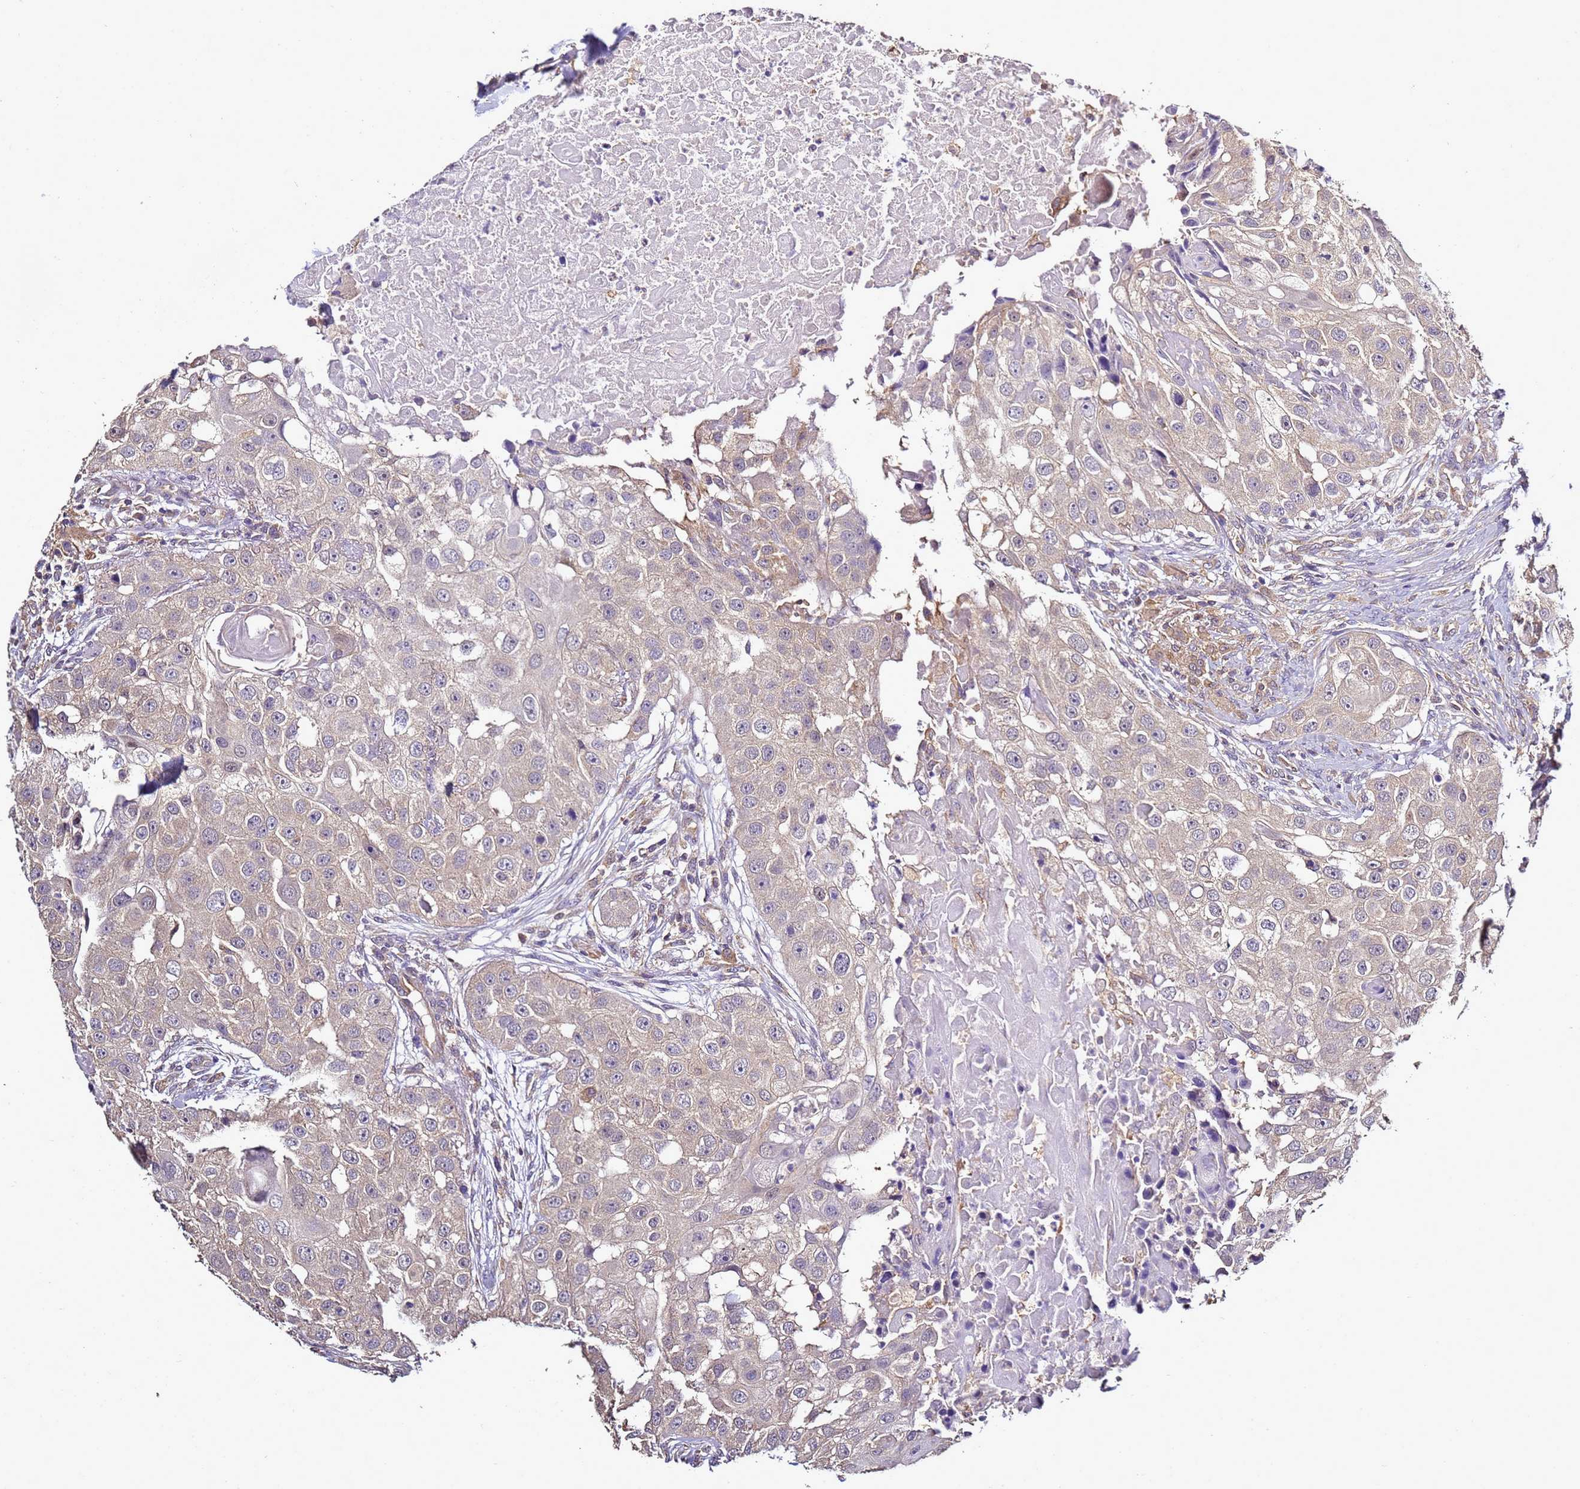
{"staining": {"intensity": "negative", "quantity": "none", "location": "none"}, "tissue": "head and neck cancer", "cell_type": "Tumor cells", "image_type": "cancer", "snomed": [{"axis": "morphology", "description": "Normal tissue, NOS"}, {"axis": "morphology", "description": "Squamous cell carcinoma, NOS"}, {"axis": "topography", "description": "Skeletal muscle"}, {"axis": "topography", "description": "Head-Neck"}], "caption": "Immunohistochemistry (IHC) of head and neck squamous cell carcinoma demonstrates no expression in tumor cells. The staining was performed using DAB to visualize the protein expression in brown, while the nuclei were stained in blue with hematoxylin (Magnification: 20x).", "gene": "ENOPH1", "patient": {"sex": "male", "age": 51}}